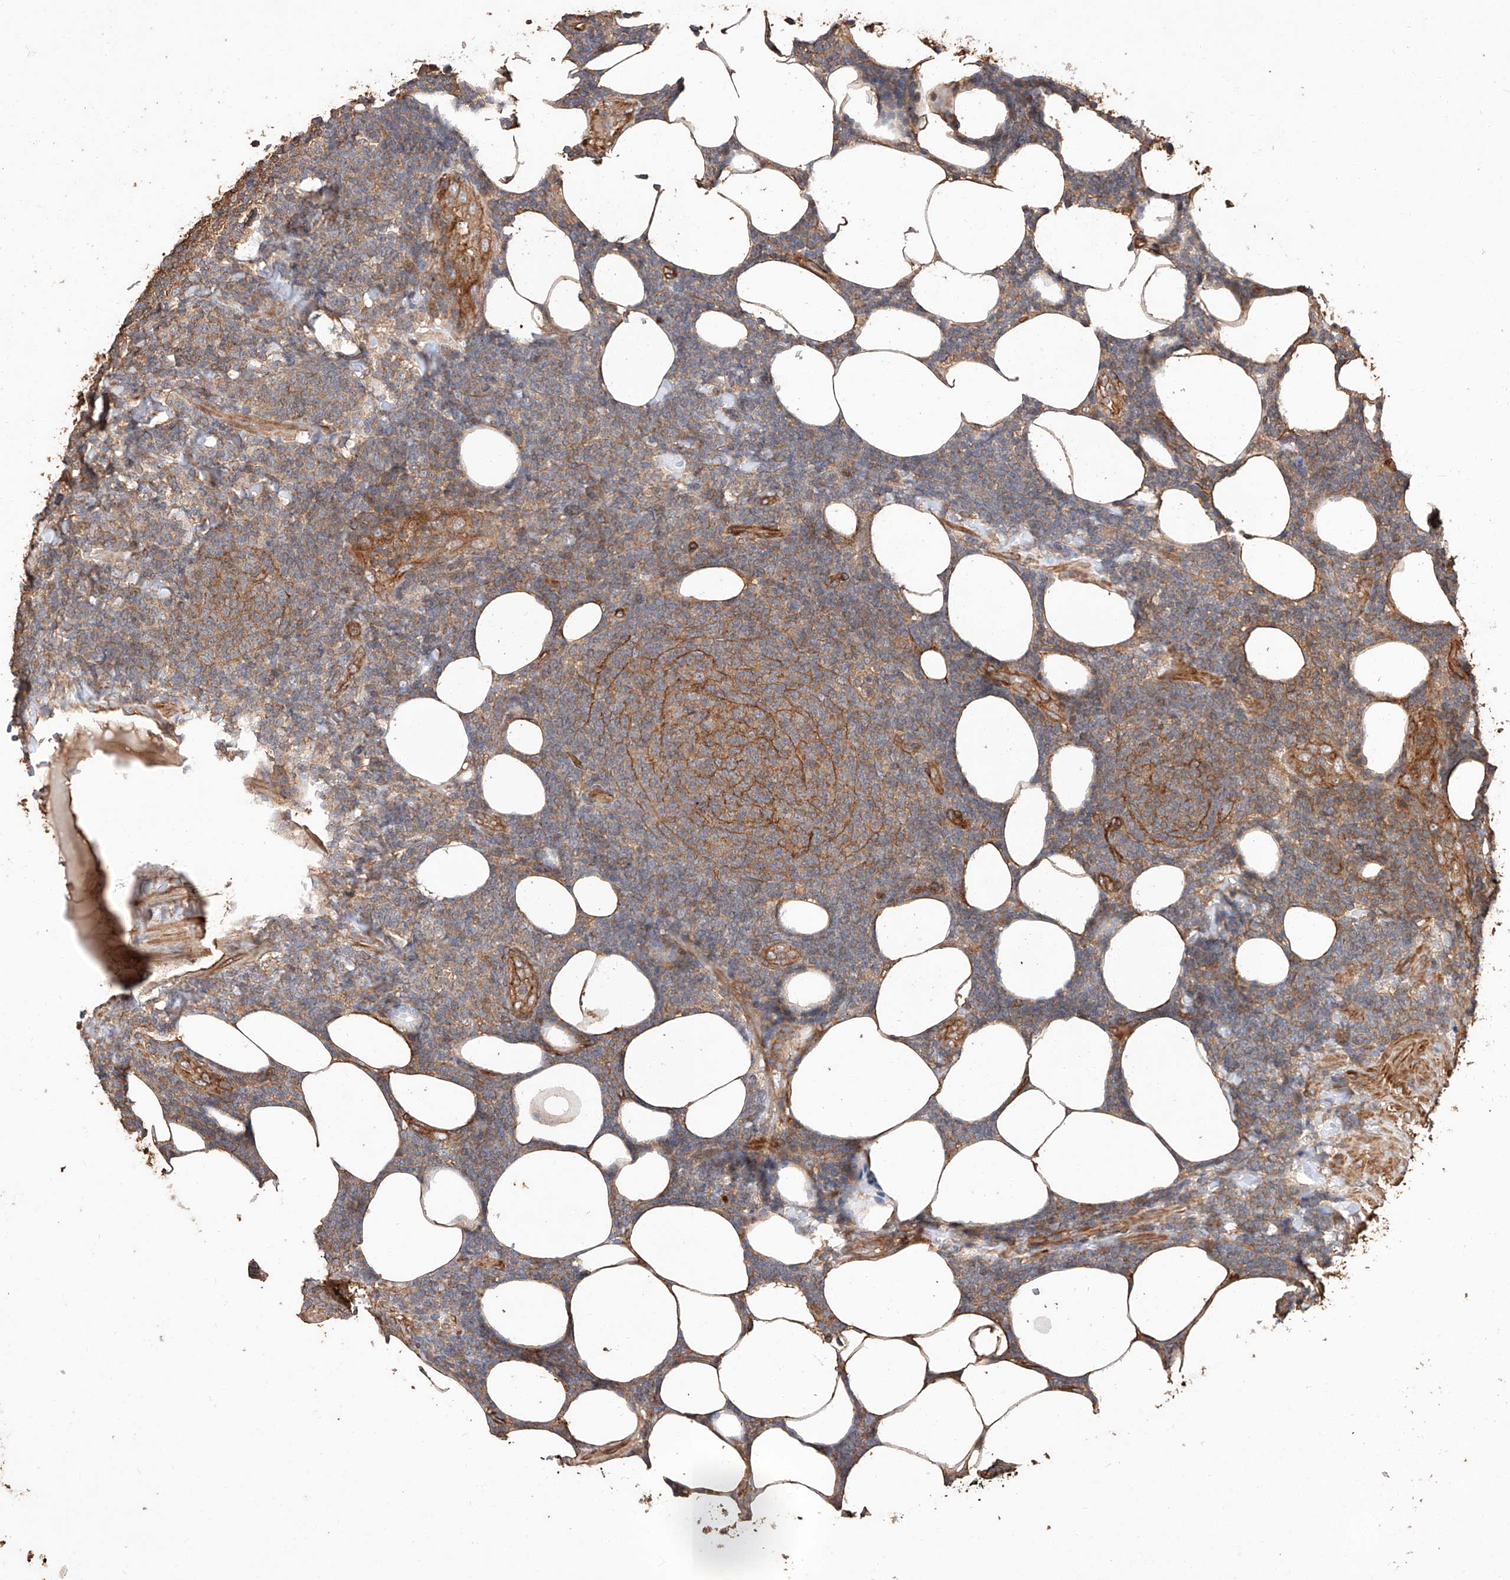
{"staining": {"intensity": "moderate", "quantity": "25%-75%", "location": "cytoplasmic/membranous"}, "tissue": "lymphoma", "cell_type": "Tumor cells", "image_type": "cancer", "snomed": [{"axis": "morphology", "description": "Malignant lymphoma, non-Hodgkin's type, Low grade"}, {"axis": "topography", "description": "Lymph node"}], "caption": "Lymphoma stained with a protein marker demonstrates moderate staining in tumor cells.", "gene": "GHDC", "patient": {"sex": "male", "age": 66}}